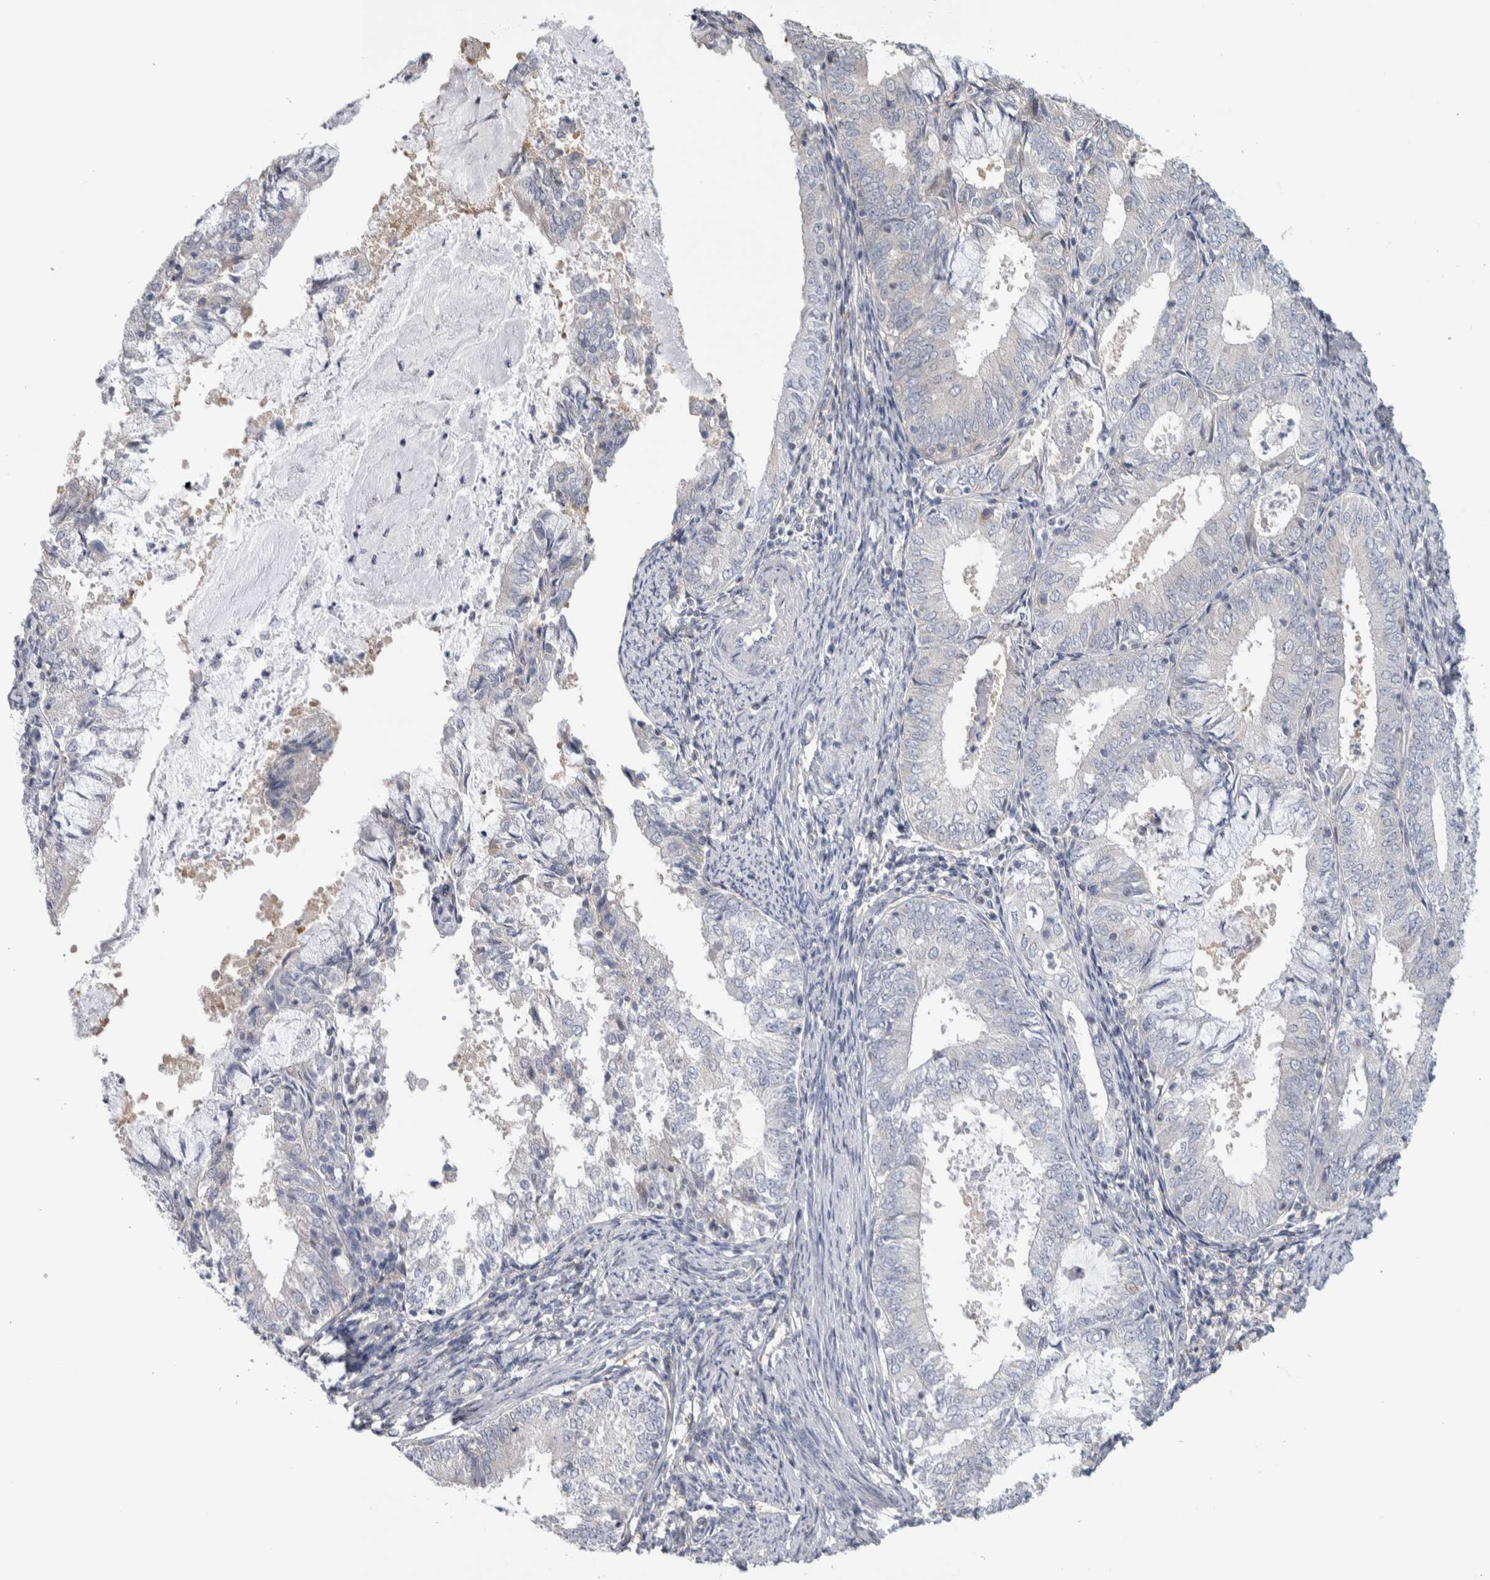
{"staining": {"intensity": "negative", "quantity": "none", "location": "none"}, "tissue": "endometrial cancer", "cell_type": "Tumor cells", "image_type": "cancer", "snomed": [{"axis": "morphology", "description": "Adenocarcinoma, NOS"}, {"axis": "topography", "description": "Endometrium"}], "caption": "DAB (3,3'-diaminobenzidine) immunohistochemical staining of endometrial cancer demonstrates no significant positivity in tumor cells. Brightfield microscopy of immunohistochemistry (IHC) stained with DAB (3,3'-diaminobenzidine) (brown) and hematoxylin (blue), captured at high magnification.", "gene": "TAX1BP1", "patient": {"sex": "female", "age": 57}}